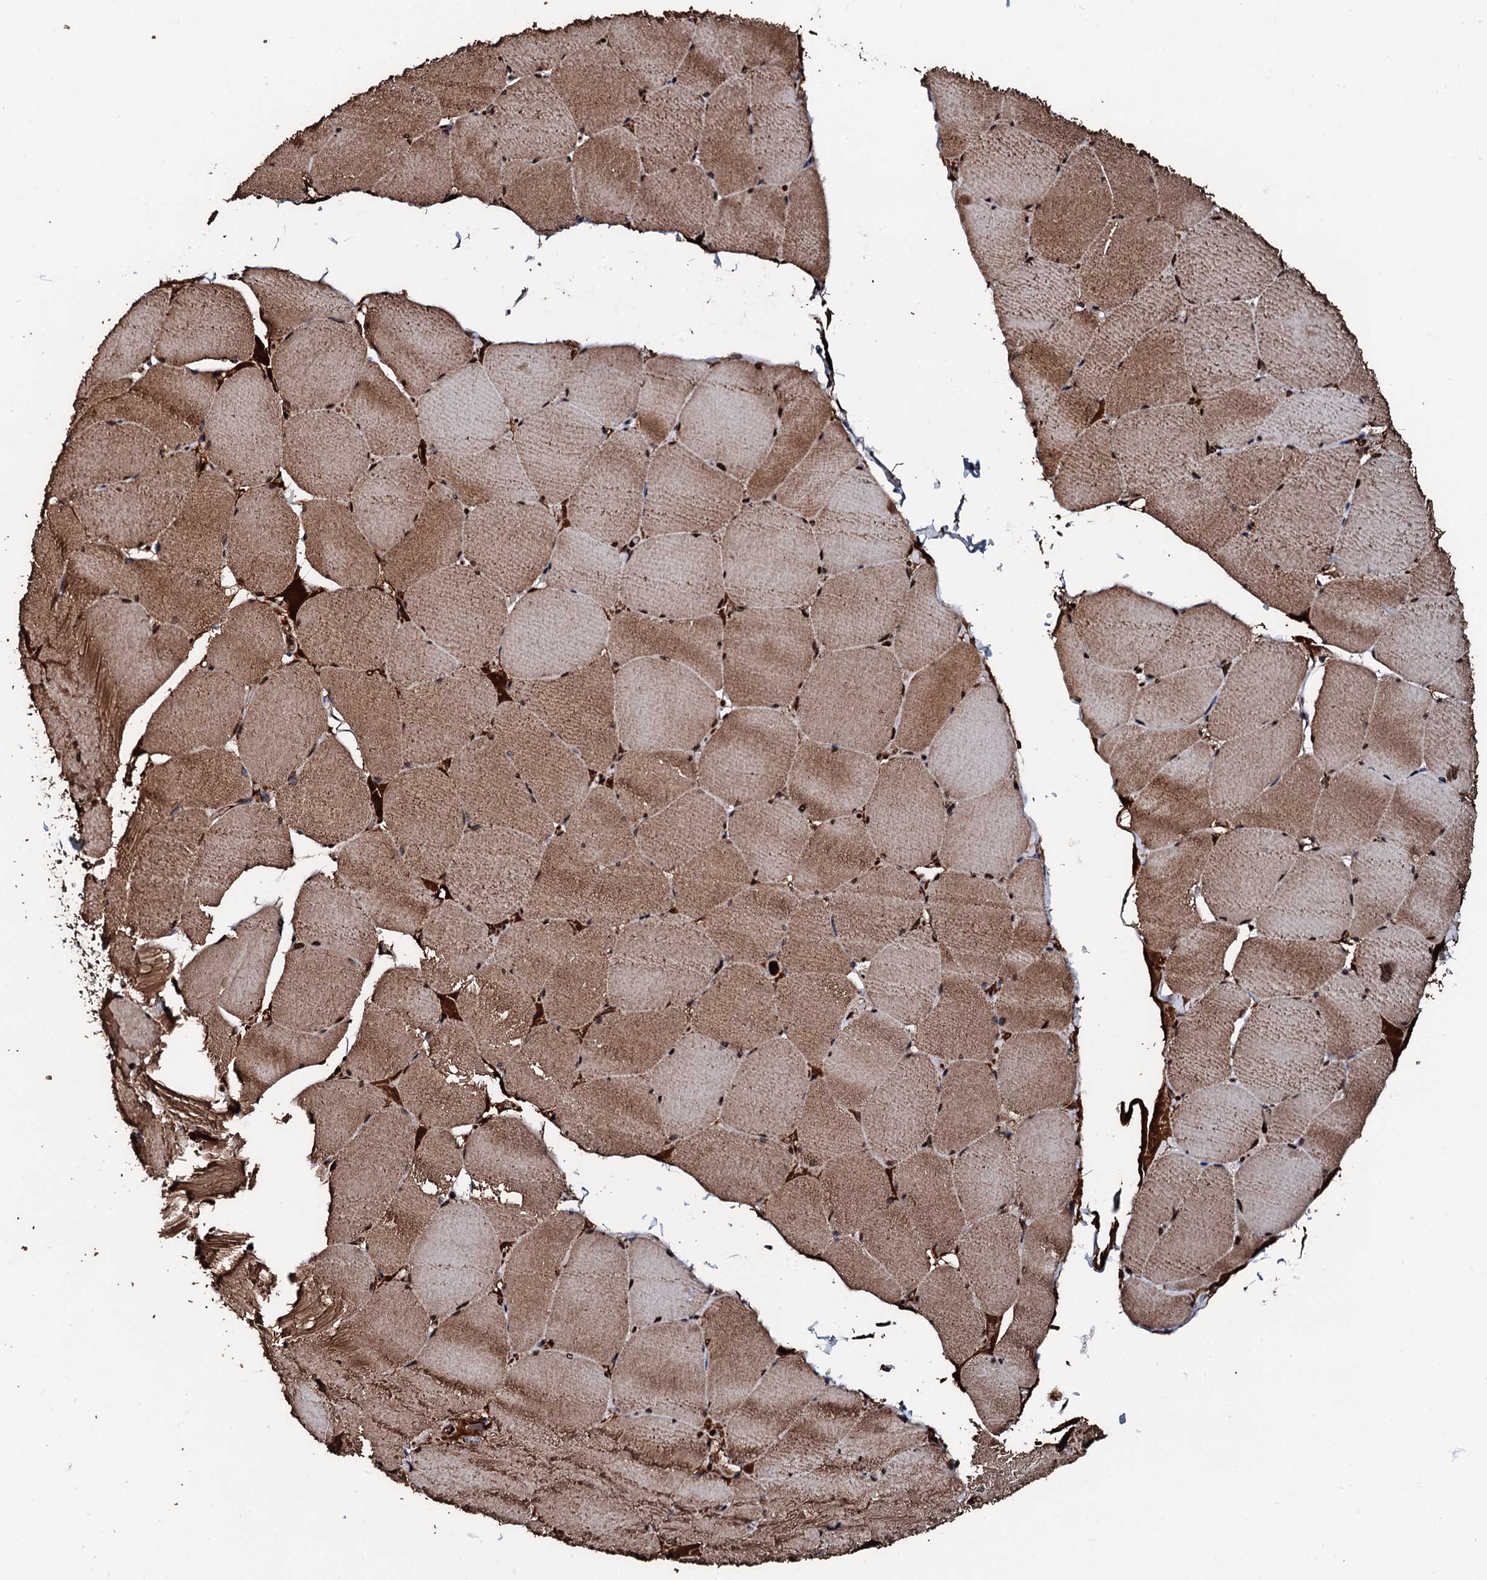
{"staining": {"intensity": "moderate", "quantity": ">75%", "location": "cytoplasmic/membranous,nuclear"}, "tissue": "skeletal muscle", "cell_type": "Myocytes", "image_type": "normal", "snomed": [{"axis": "morphology", "description": "Normal tissue, NOS"}, {"axis": "topography", "description": "Skeletal muscle"}, {"axis": "topography", "description": "Head-Neck"}], "caption": "DAB immunohistochemical staining of normal skeletal muscle demonstrates moderate cytoplasmic/membranous,nuclear protein expression in about >75% of myocytes.", "gene": "KIF18A", "patient": {"sex": "male", "age": 66}}